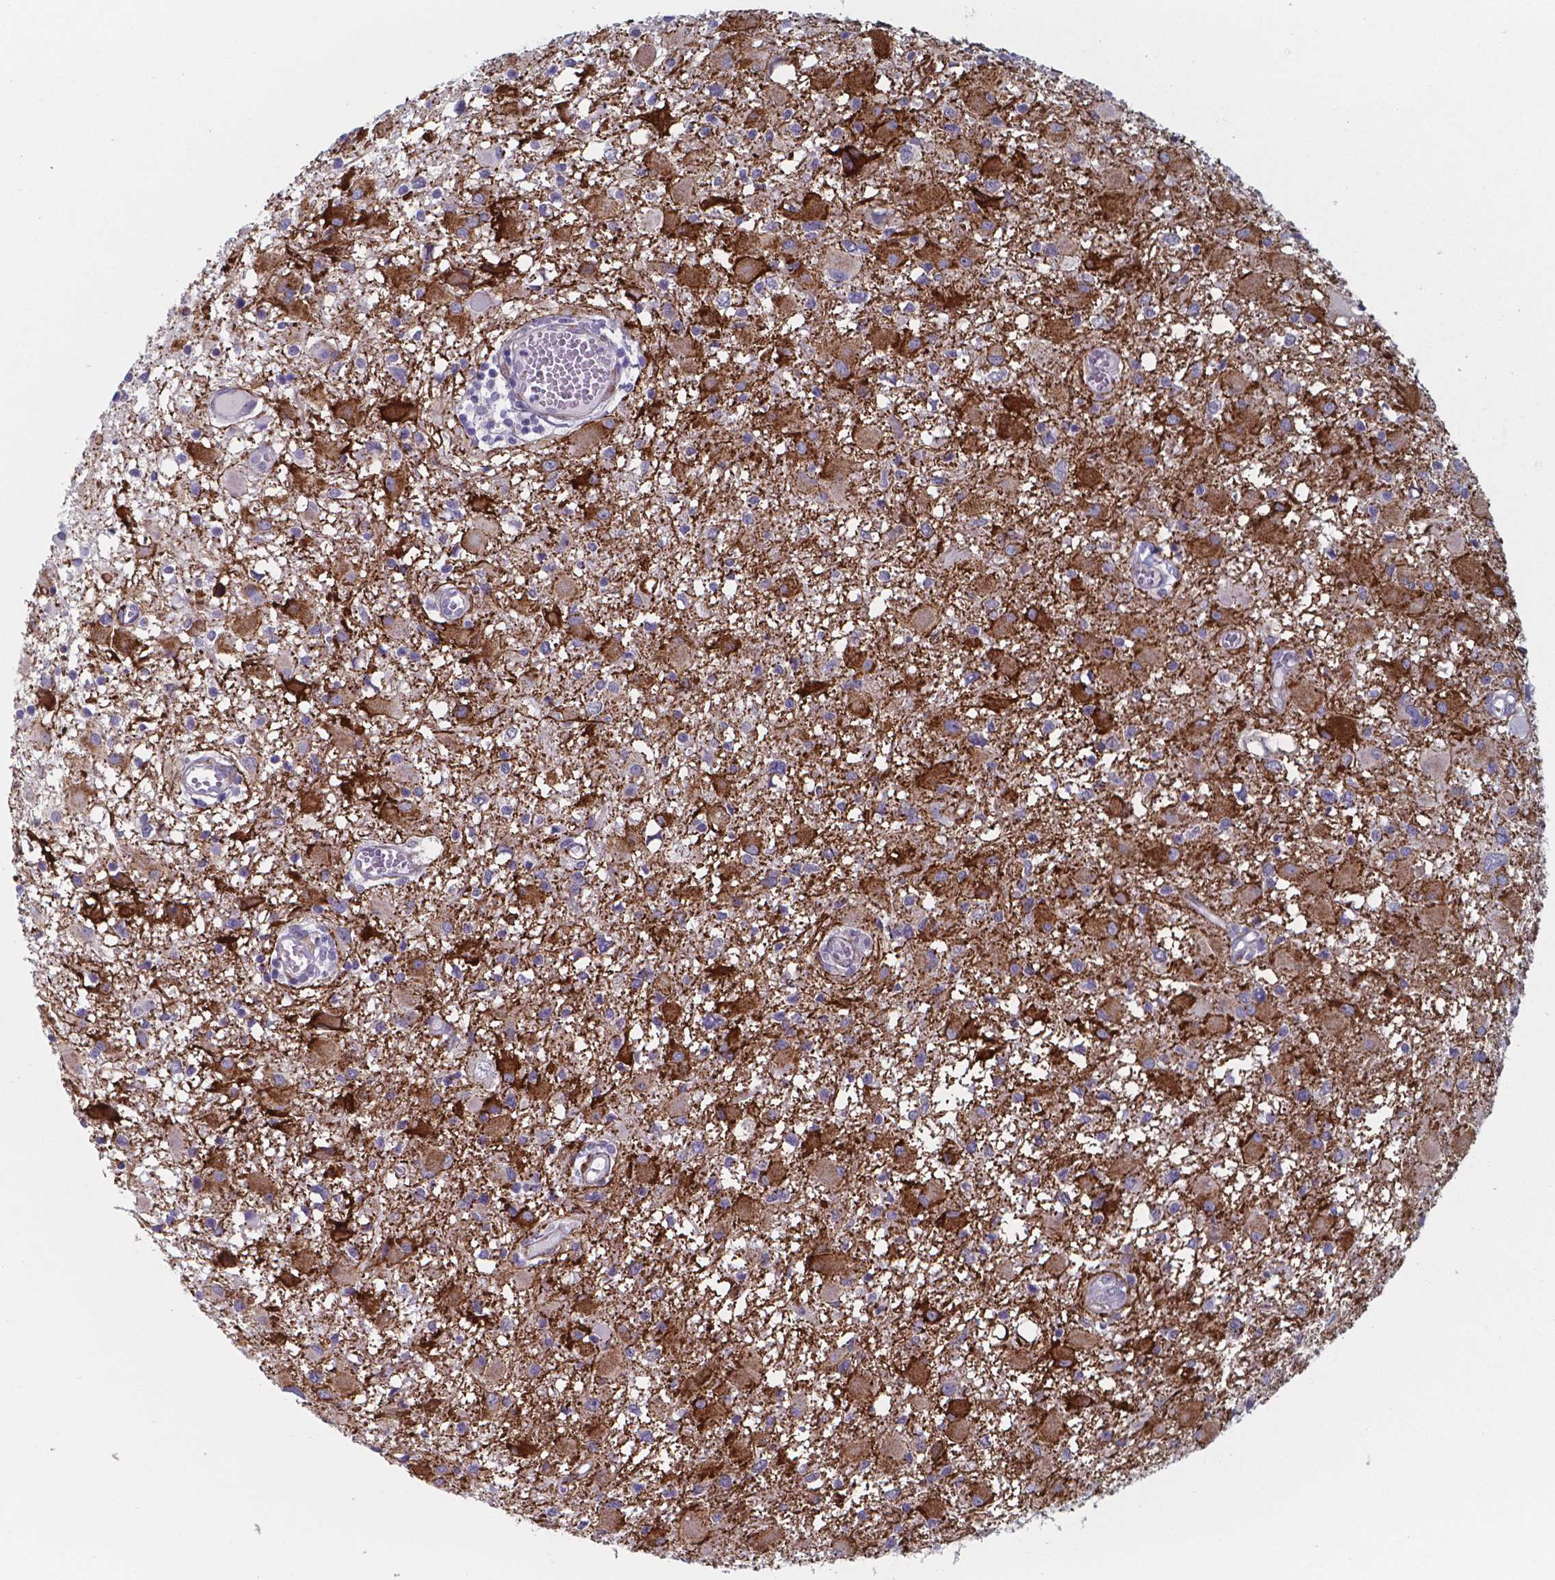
{"staining": {"intensity": "strong", "quantity": "<25%", "location": "cytoplasmic/membranous"}, "tissue": "glioma", "cell_type": "Tumor cells", "image_type": "cancer", "snomed": [{"axis": "morphology", "description": "Glioma, malignant, High grade"}, {"axis": "topography", "description": "Brain"}], "caption": "Human glioma stained with a brown dye exhibits strong cytoplasmic/membranous positive positivity in about <25% of tumor cells.", "gene": "PLA2R1", "patient": {"sex": "male", "age": 54}}